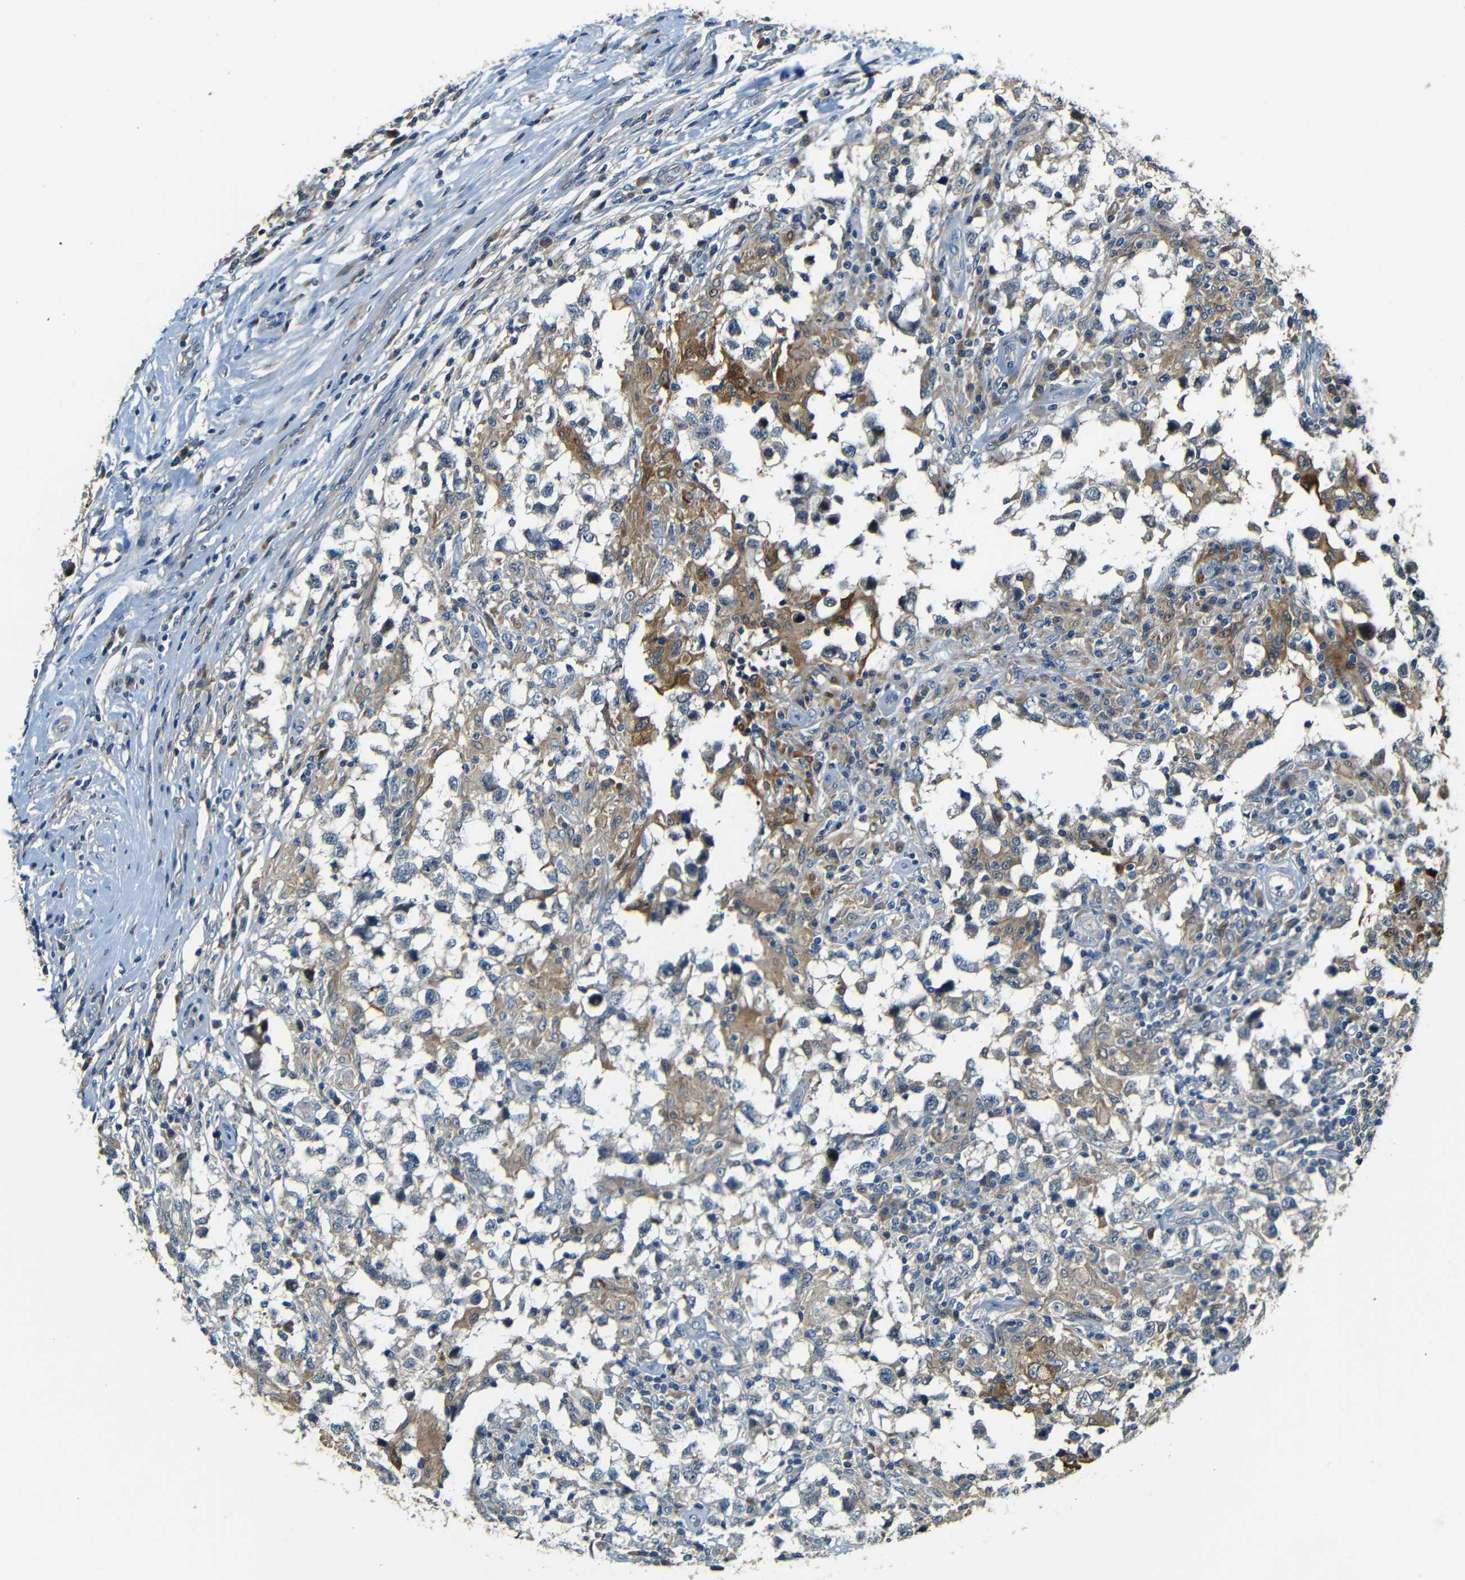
{"staining": {"intensity": "moderate", "quantity": "<25%", "location": "cytoplasmic/membranous"}, "tissue": "testis cancer", "cell_type": "Tumor cells", "image_type": "cancer", "snomed": [{"axis": "morphology", "description": "Carcinoma, Embryonal, NOS"}, {"axis": "topography", "description": "Testis"}], "caption": "Immunohistochemical staining of human testis cancer shows moderate cytoplasmic/membranous protein staining in about <25% of tumor cells.", "gene": "FNDC3A", "patient": {"sex": "male", "age": 21}}